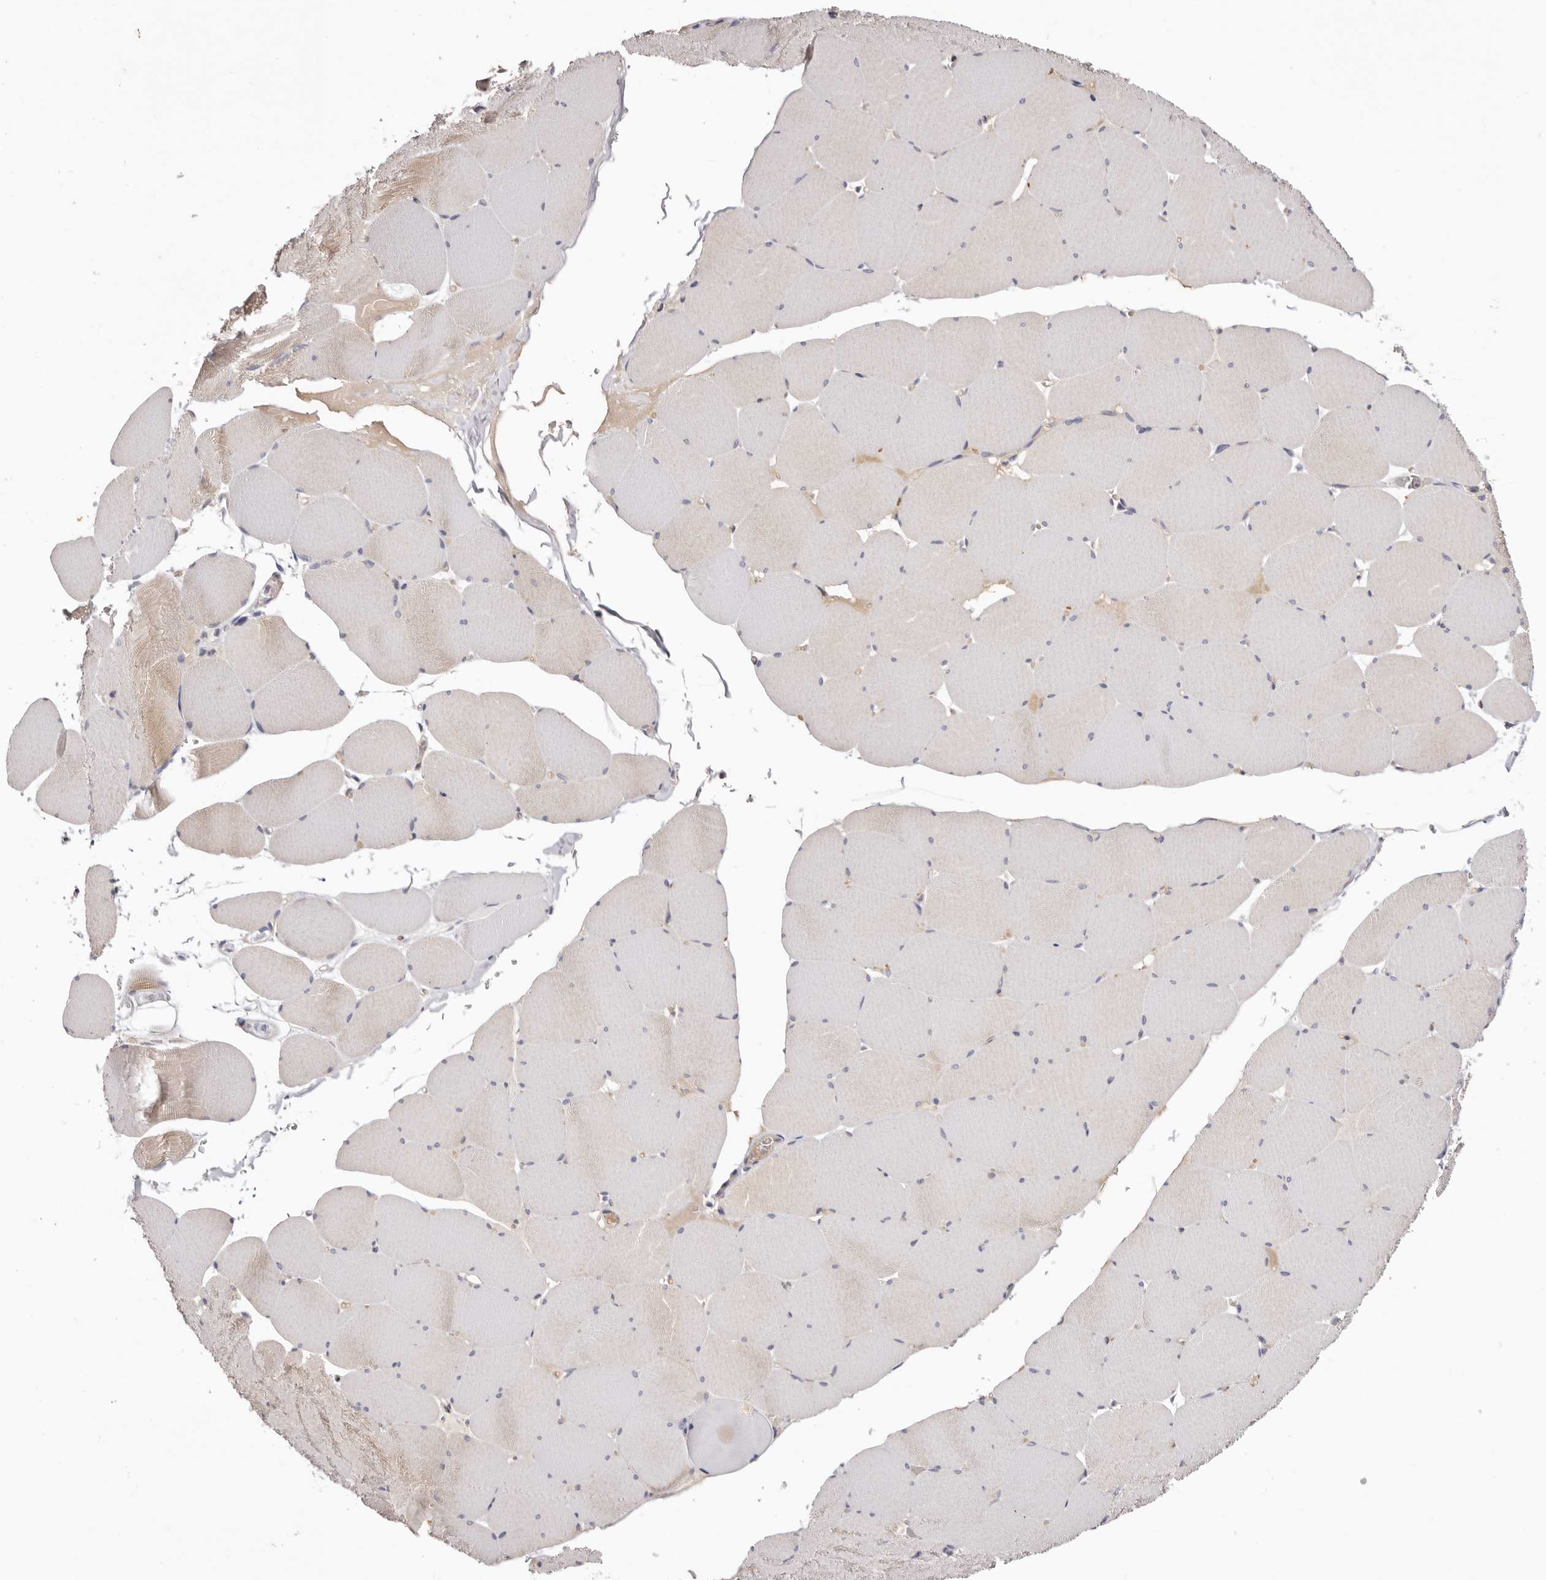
{"staining": {"intensity": "moderate", "quantity": "<25%", "location": "cytoplasmic/membranous"}, "tissue": "skeletal muscle", "cell_type": "Myocytes", "image_type": "normal", "snomed": [{"axis": "morphology", "description": "Normal tissue, NOS"}, {"axis": "topography", "description": "Skeletal muscle"}, {"axis": "topography", "description": "Head-Neck"}], "caption": "Skeletal muscle stained with immunohistochemistry shows moderate cytoplasmic/membranous staining in about <25% of myocytes.", "gene": "STK16", "patient": {"sex": "male", "age": 66}}